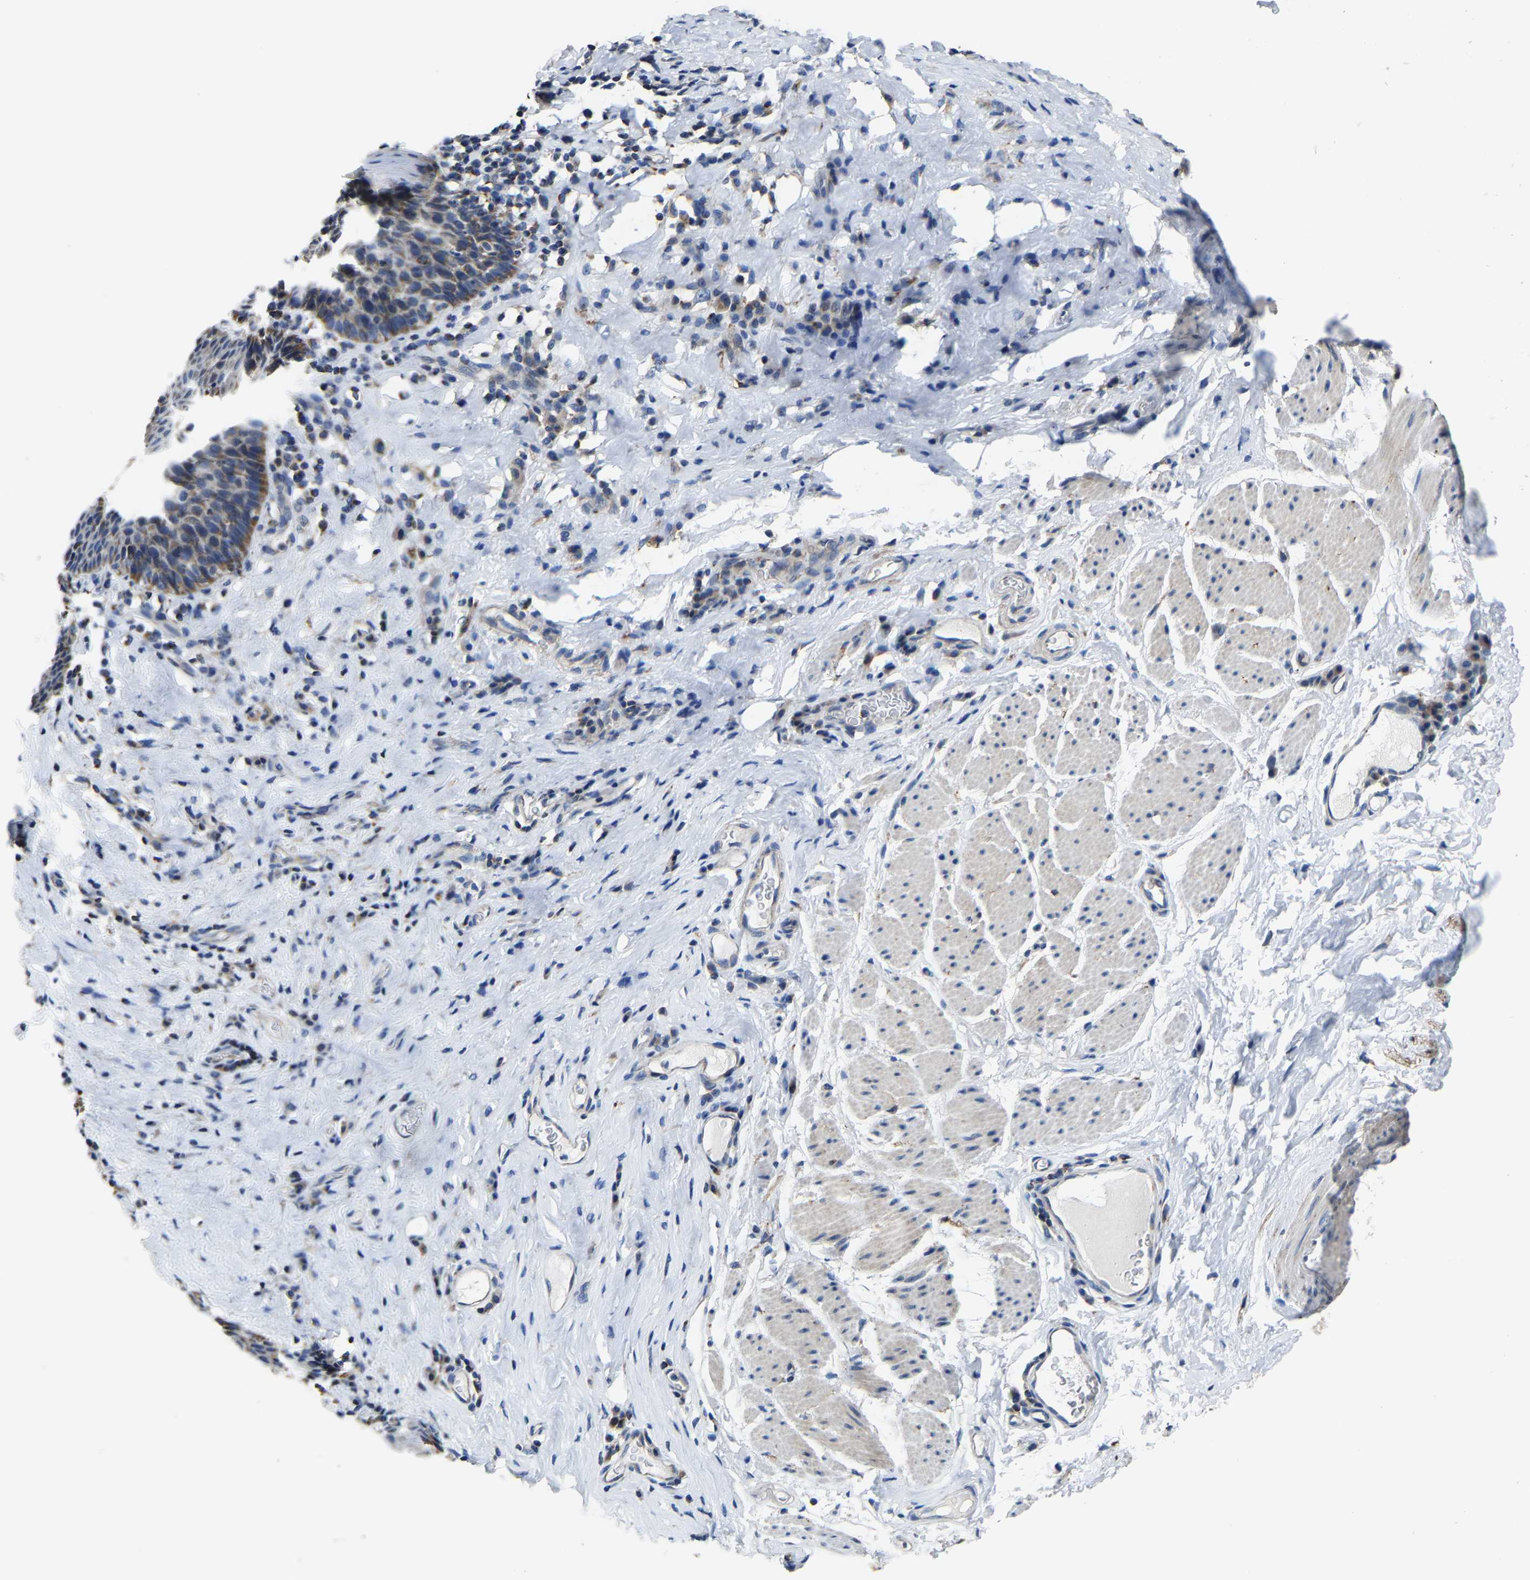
{"staining": {"intensity": "moderate", "quantity": ">75%", "location": "cytoplasmic/membranous"}, "tissue": "esophagus", "cell_type": "Squamous epithelial cells", "image_type": "normal", "snomed": [{"axis": "morphology", "description": "Normal tissue, NOS"}, {"axis": "topography", "description": "Esophagus"}], "caption": "High-magnification brightfield microscopy of benign esophagus stained with DAB (3,3'-diaminobenzidine) (brown) and counterstained with hematoxylin (blue). squamous epithelial cells exhibit moderate cytoplasmic/membranous expression is seen in approximately>75% of cells.", "gene": "AGK", "patient": {"sex": "female", "age": 61}}